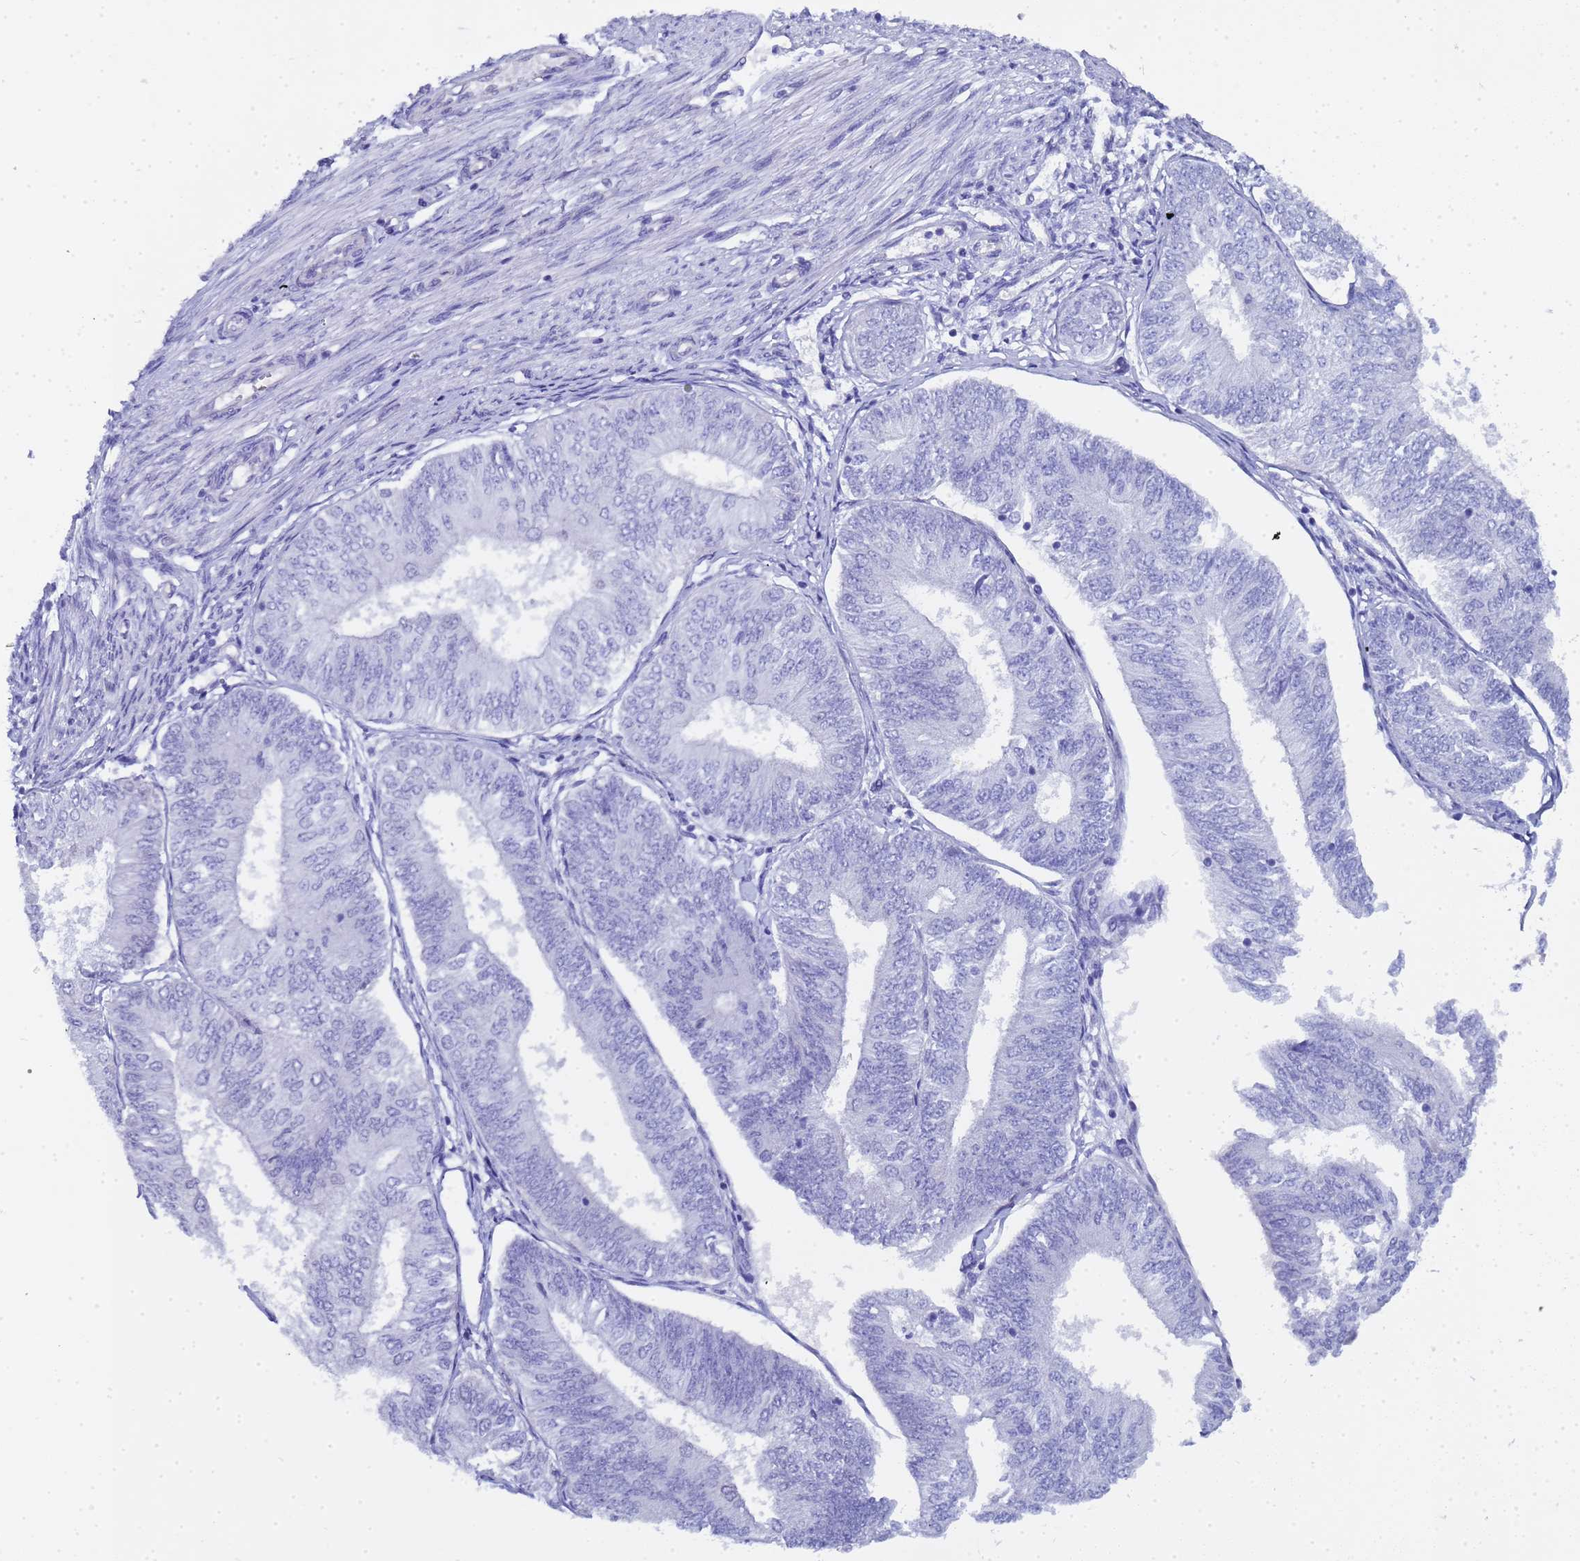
{"staining": {"intensity": "negative", "quantity": "none", "location": "none"}, "tissue": "endometrial cancer", "cell_type": "Tumor cells", "image_type": "cancer", "snomed": [{"axis": "morphology", "description": "Adenocarcinoma, NOS"}, {"axis": "topography", "description": "Endometrium"}], "caption": "Immunohistochemical staining of human adenocarcinoma (endometrial) displays no significant staining in tumor cells.", "gene": "CTRC", "patient": {"sex": "female", "age": 58}}